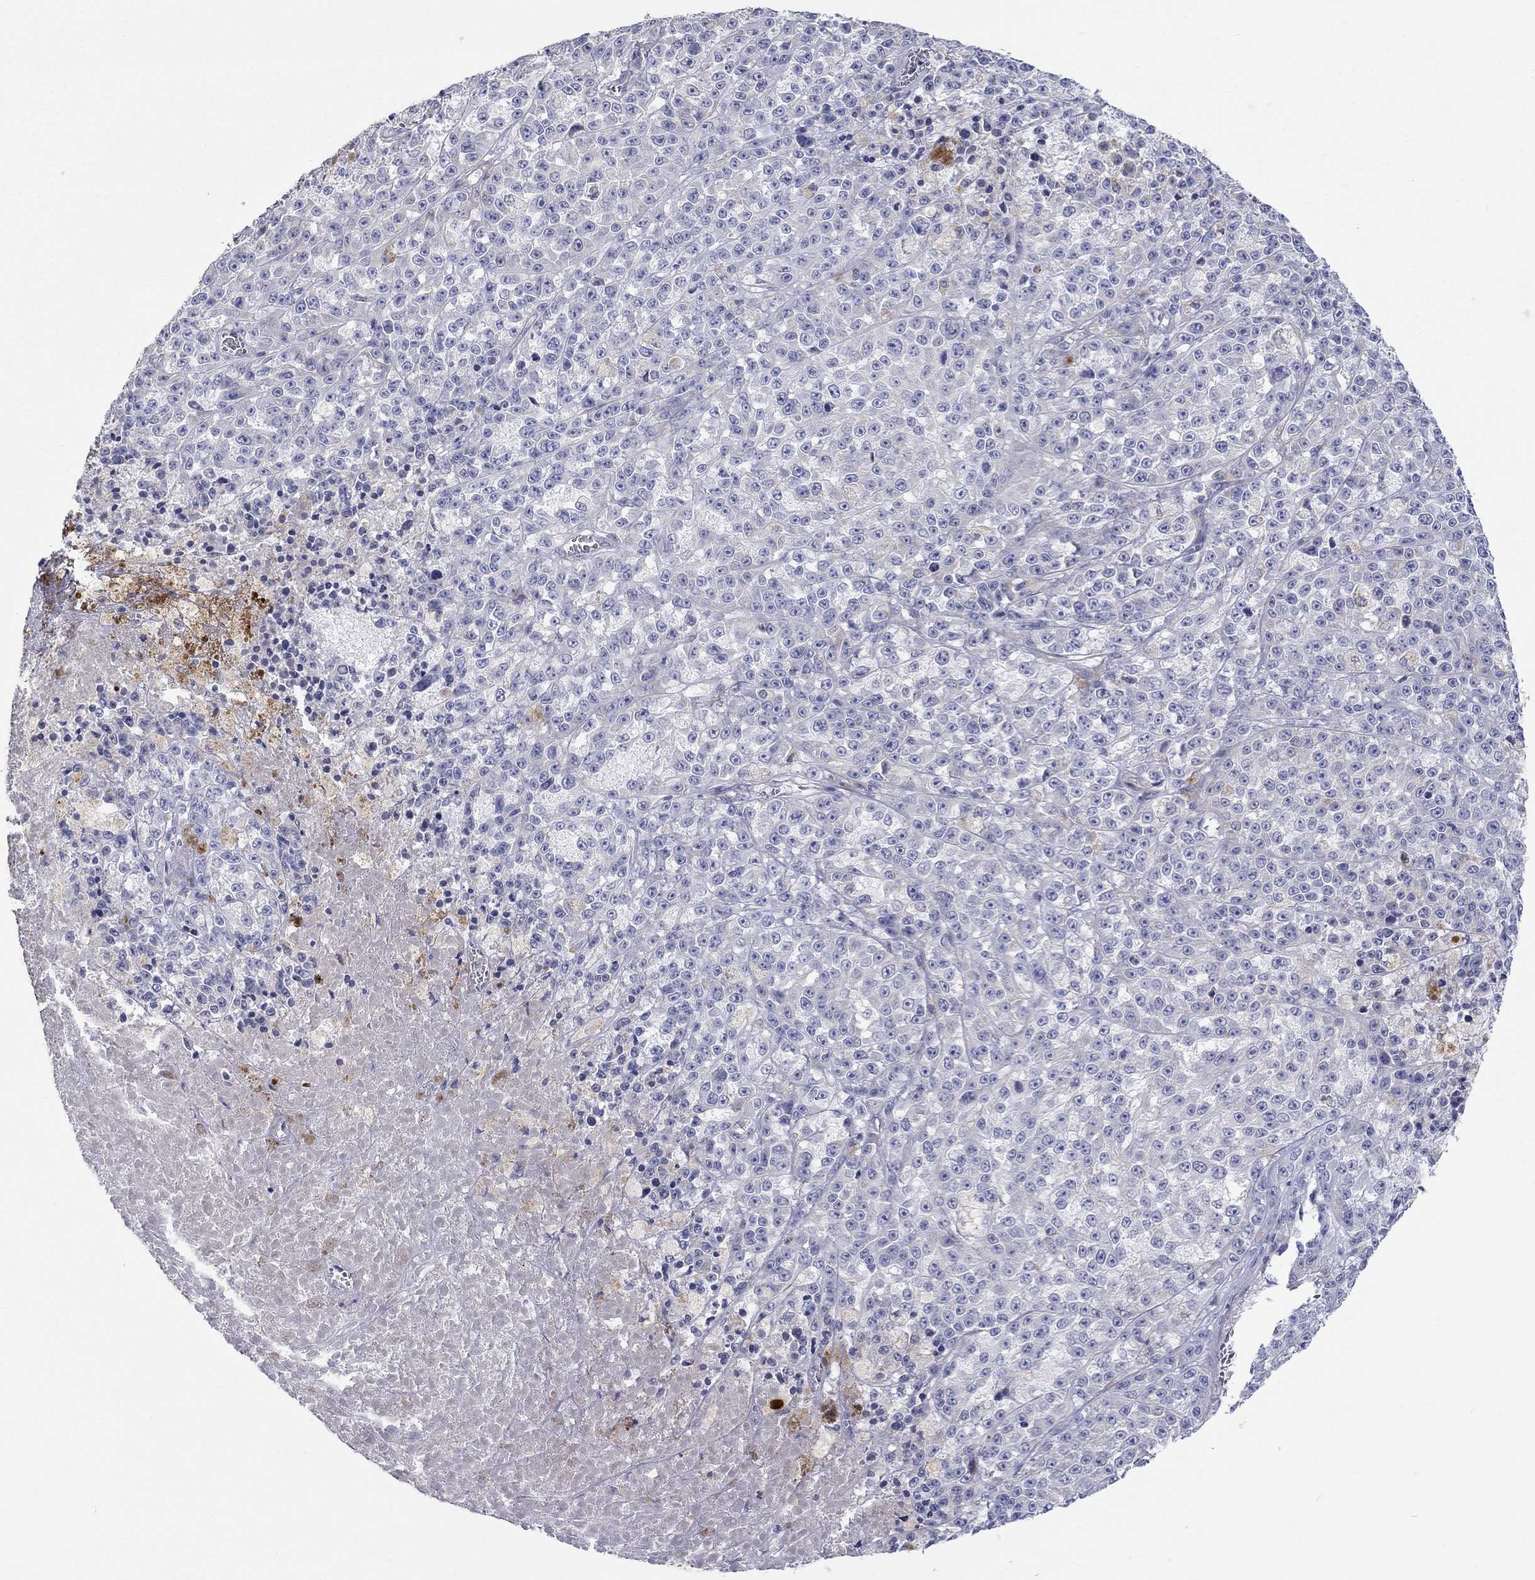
{"staining": {"intensity": "negative", "quantity": "none", "location": "none"}, "tissue": "melanoma", "cell_type": "Tumor cells", "image_type": "cancer", "snomed": [{"axis": "morphology", "description": "Malignant melanoma, NOS"}, {"axis": "topography", "description": "Skin"}], "caption": "This is an immunohistochemistry (IHC) photomicrograph of melanoma. There is no expression in tumor cells.", "gene": "RCAN1", "patient": {"sex": "female", "age": 58}}